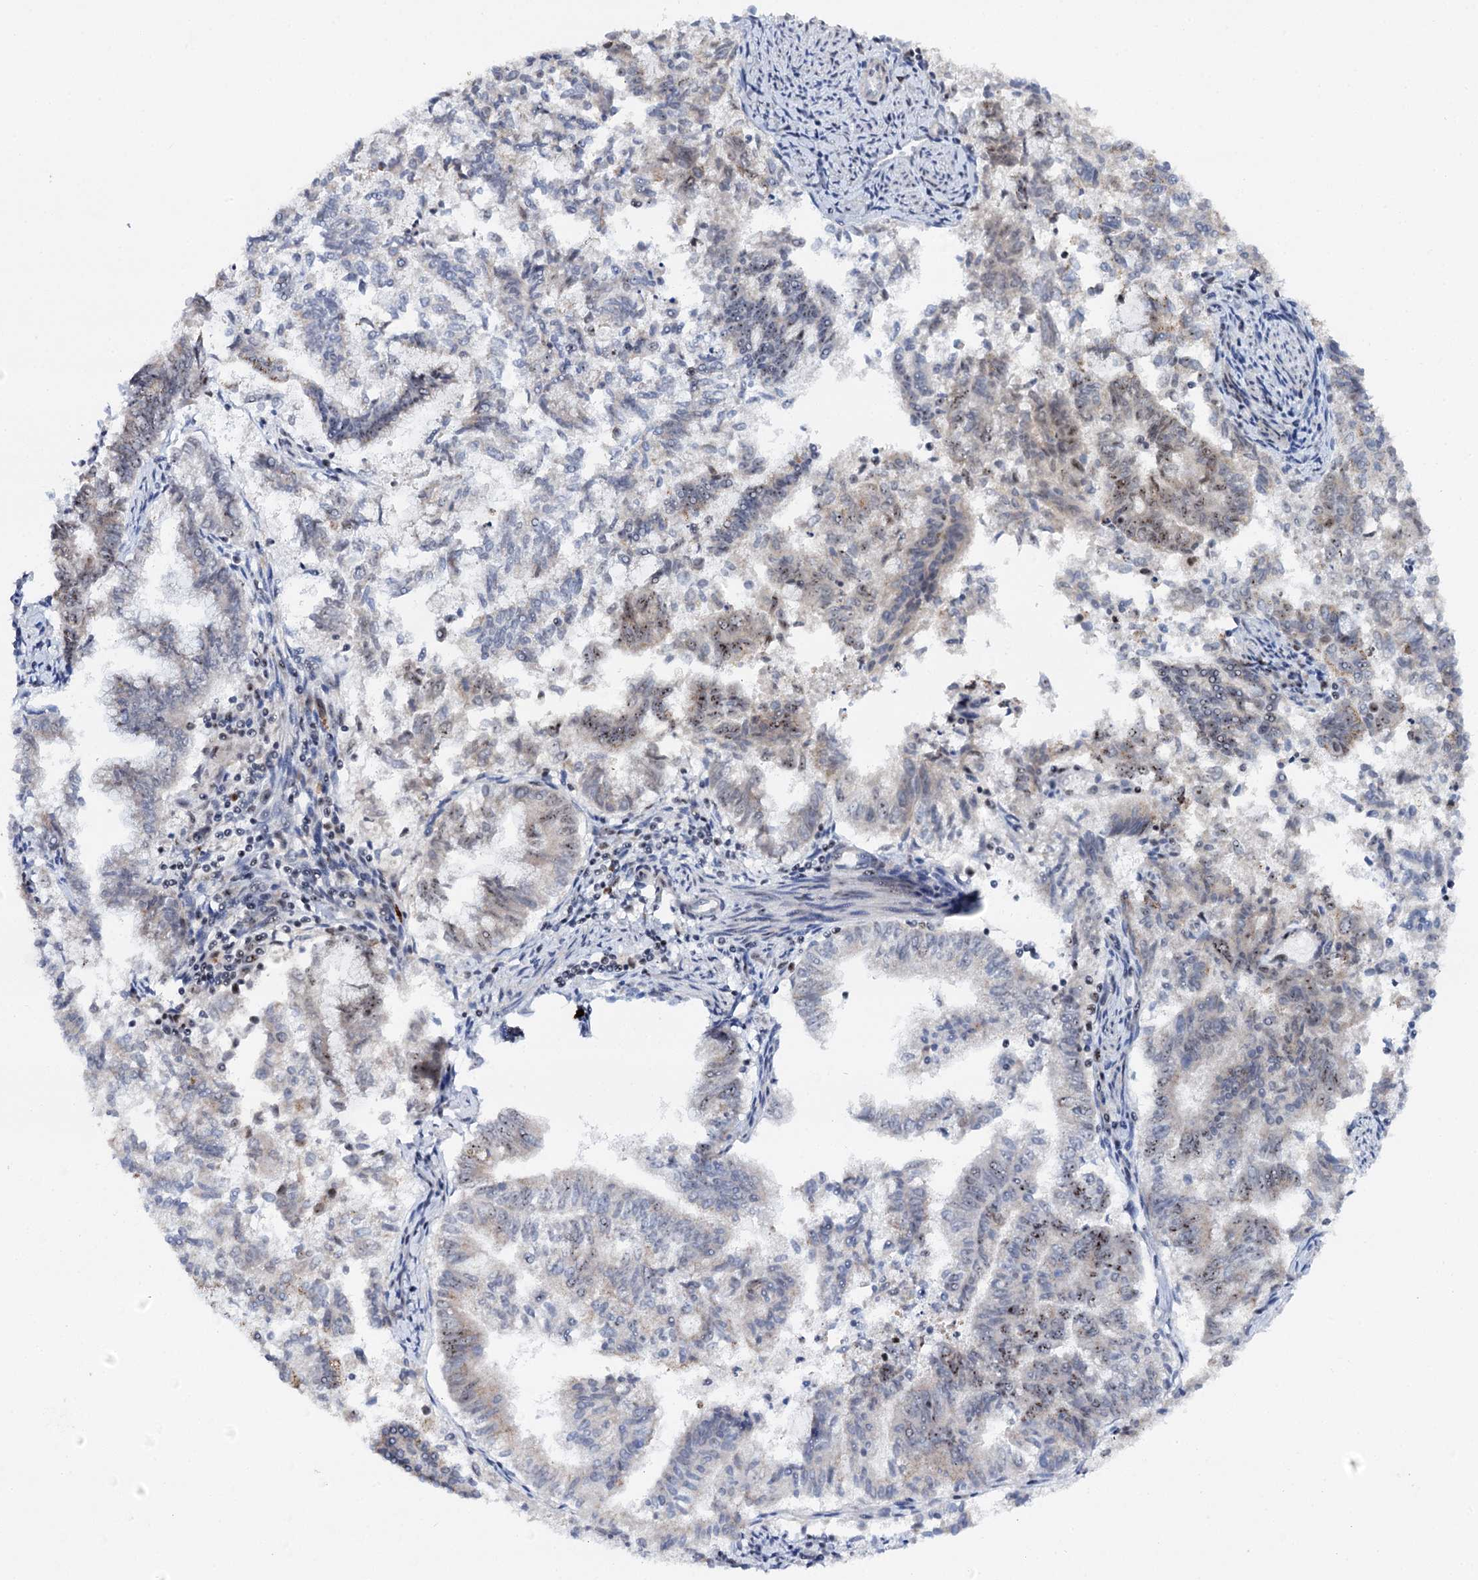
{"staining": {"intensity": "moderate", "quantity": "<25%", "location": "nuclear"}, "tissue": "endometrial cancer", "cell_type": "Tumor cells", "image_type": "cancer", "snomed": [{"axis": "morphology", "description": "Adenocarcinoma, NOS"}, {"axis": "topography", "description": "Endometrium"}], "caption": "Tumor cells exhibit low levels of moderate nuclear staining in approximately <25% of cells in adenocarcinoma (endometrial).", "gene": "BUD13", "patient": {"sex": "female", "age": 79}}